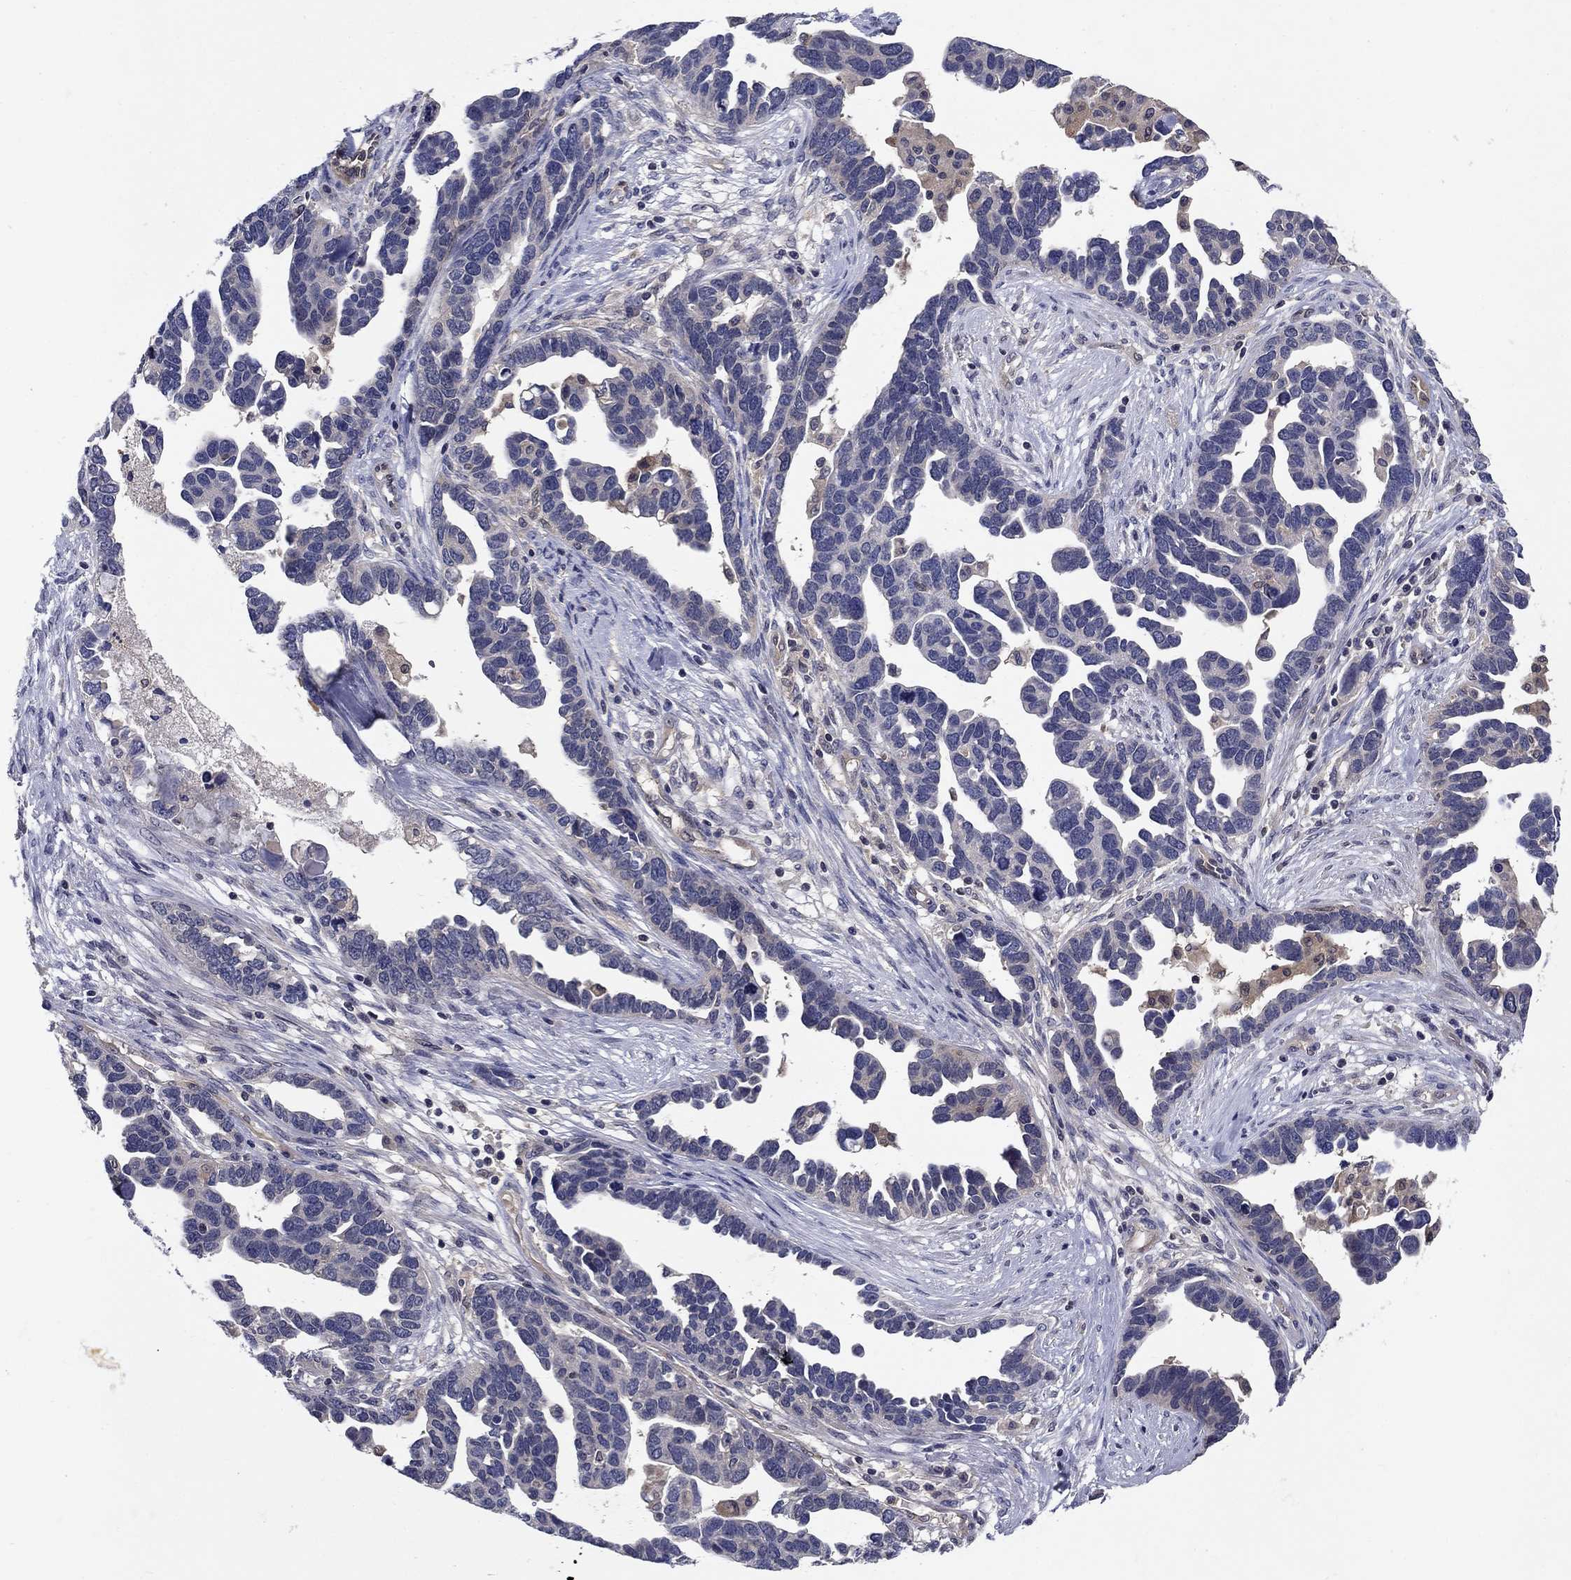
{"staining": {"intensity": "negative", "quantity": "none", "location": "none"}, "tissue": "ovarian cancer", "cell_type": "Tumor cells", "image_type": "cancer", "snomed": [{"axis": "morphology", "description": "Cystadenocarcinoma, serous, NOS"}, {"axis": "topography", "description": "Ovary"}], "caption": "This histopathology image is of ovarian serous cystadenocarcinoma stained with immunohistochemistry (IHC) to label a protein in brown with the nuclei are counter-stained blue. There is no staining in tumor cells.", "gene": "GLTP", "patient": {"sex": "female", "age": 54}}